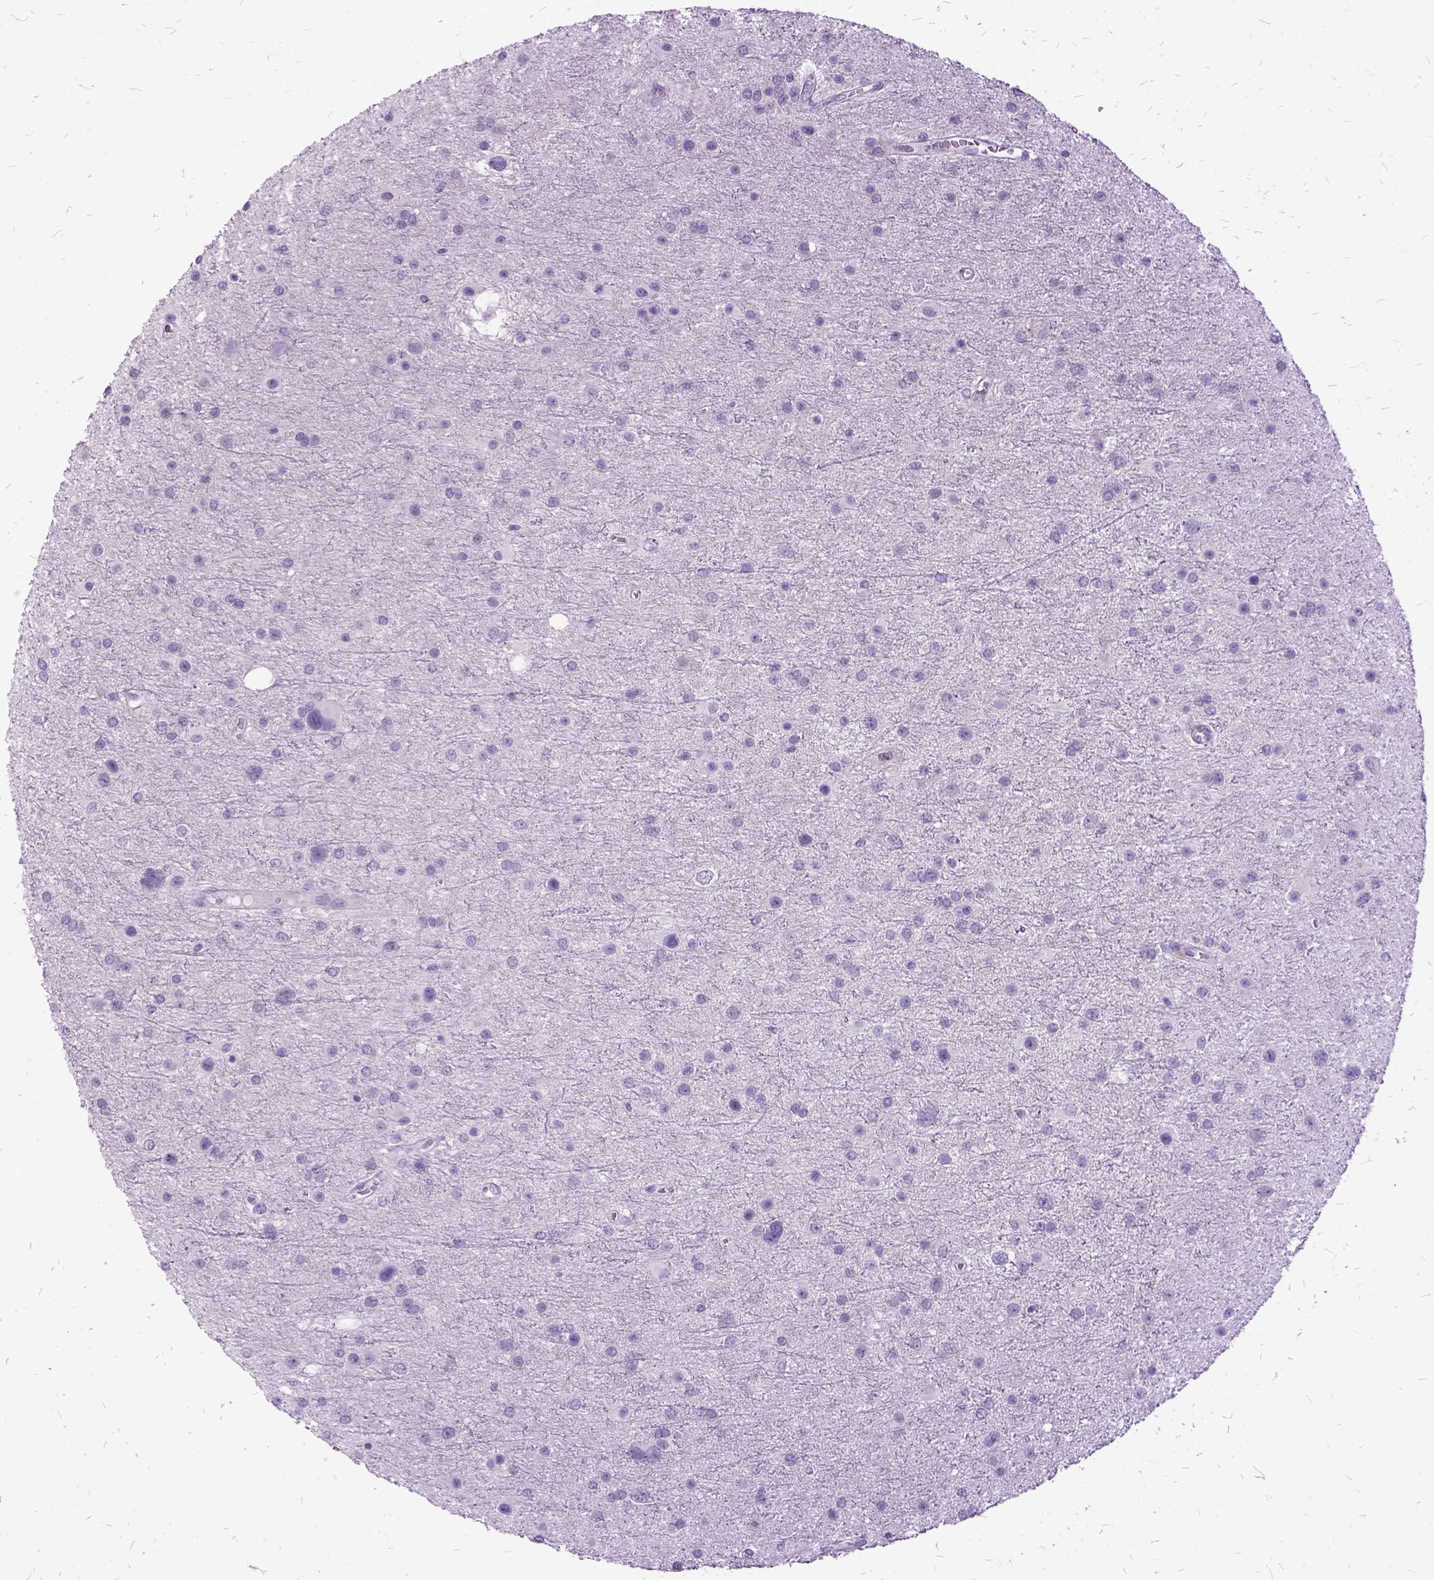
{"staining": {"intensity": "negative", "quantity": "none", "location": "none"}, "tissue": "glioma", "cell_type": "Tumor cells", "image_type": "cancer", "snomed": [{"axis": "morphology", "description": "Glioma, malignant, Low grade"}, {"axis": "topography", "description": "Brain"}], "caption": "There is no significant positivity in tumor cells of malignant glioma (low-grade). (DAB immunohistochemistry (IHC) visualized using brightfield microscopy, high magnification).", "gene": "MME", "patient": {"sex": "female", "age": 32}}